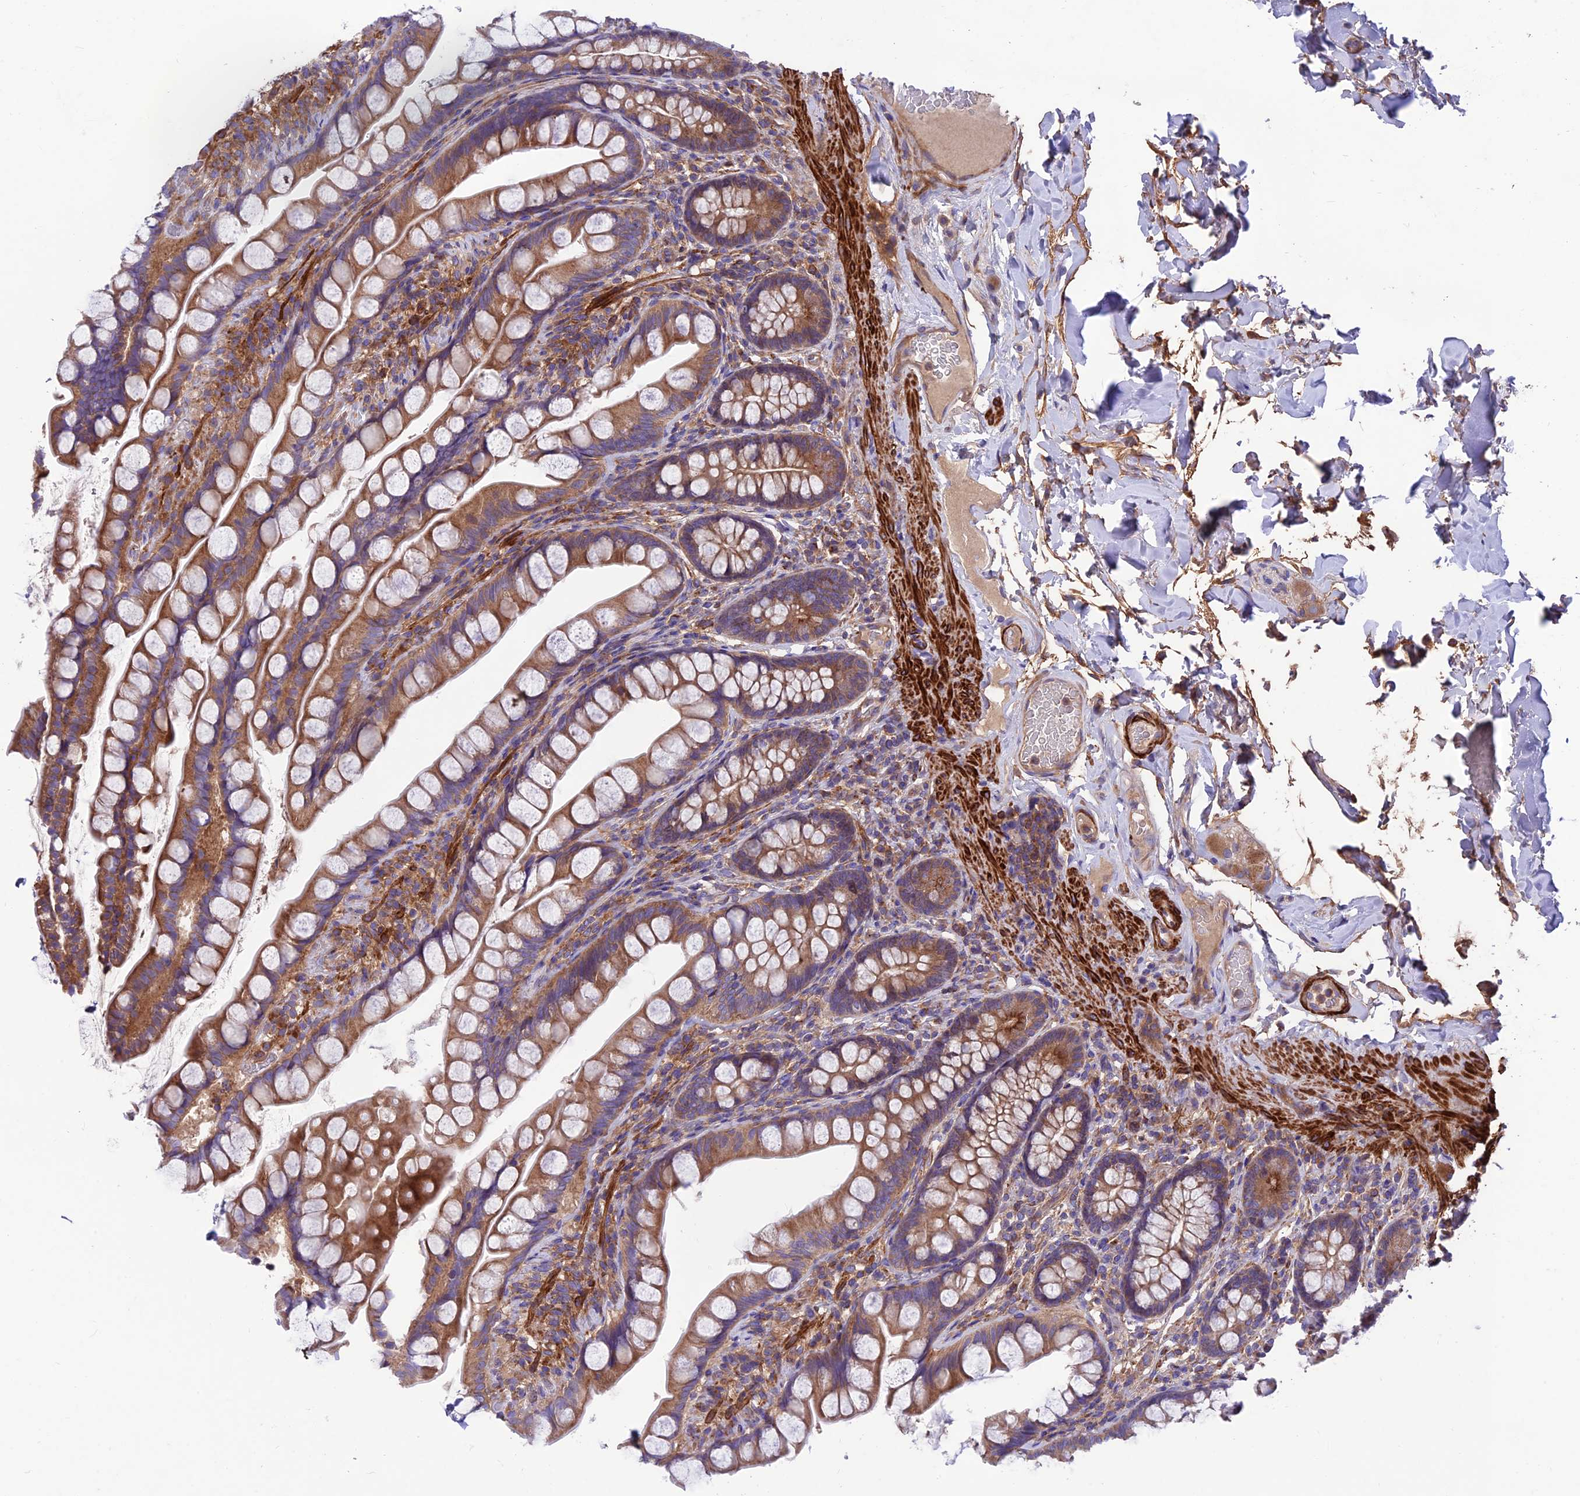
{"staining": {"intensity": "moderate", "quantity": ">75%", "location": "cytoplasmic/membranous"}, "tissue": "small intestine", "cell_type": "Glandular cells", "image_type": "normal", "snomed": [{"axis": "morphology", "description": "Normal tissue, NOS"}, {"axis": "topography", "description": "Small intestine"}], "caption": "Immunohistochemical staining of unremarkable human small intestine demonstrates >75% levels of moderate cytoplasmic/membranous protein staining in approximately >75% of glandular cells. The protein is shown in brown color, while the nuclei are stained blue.", "gene": "VPS16", "patient": {"sex": "male", "age": 70}}